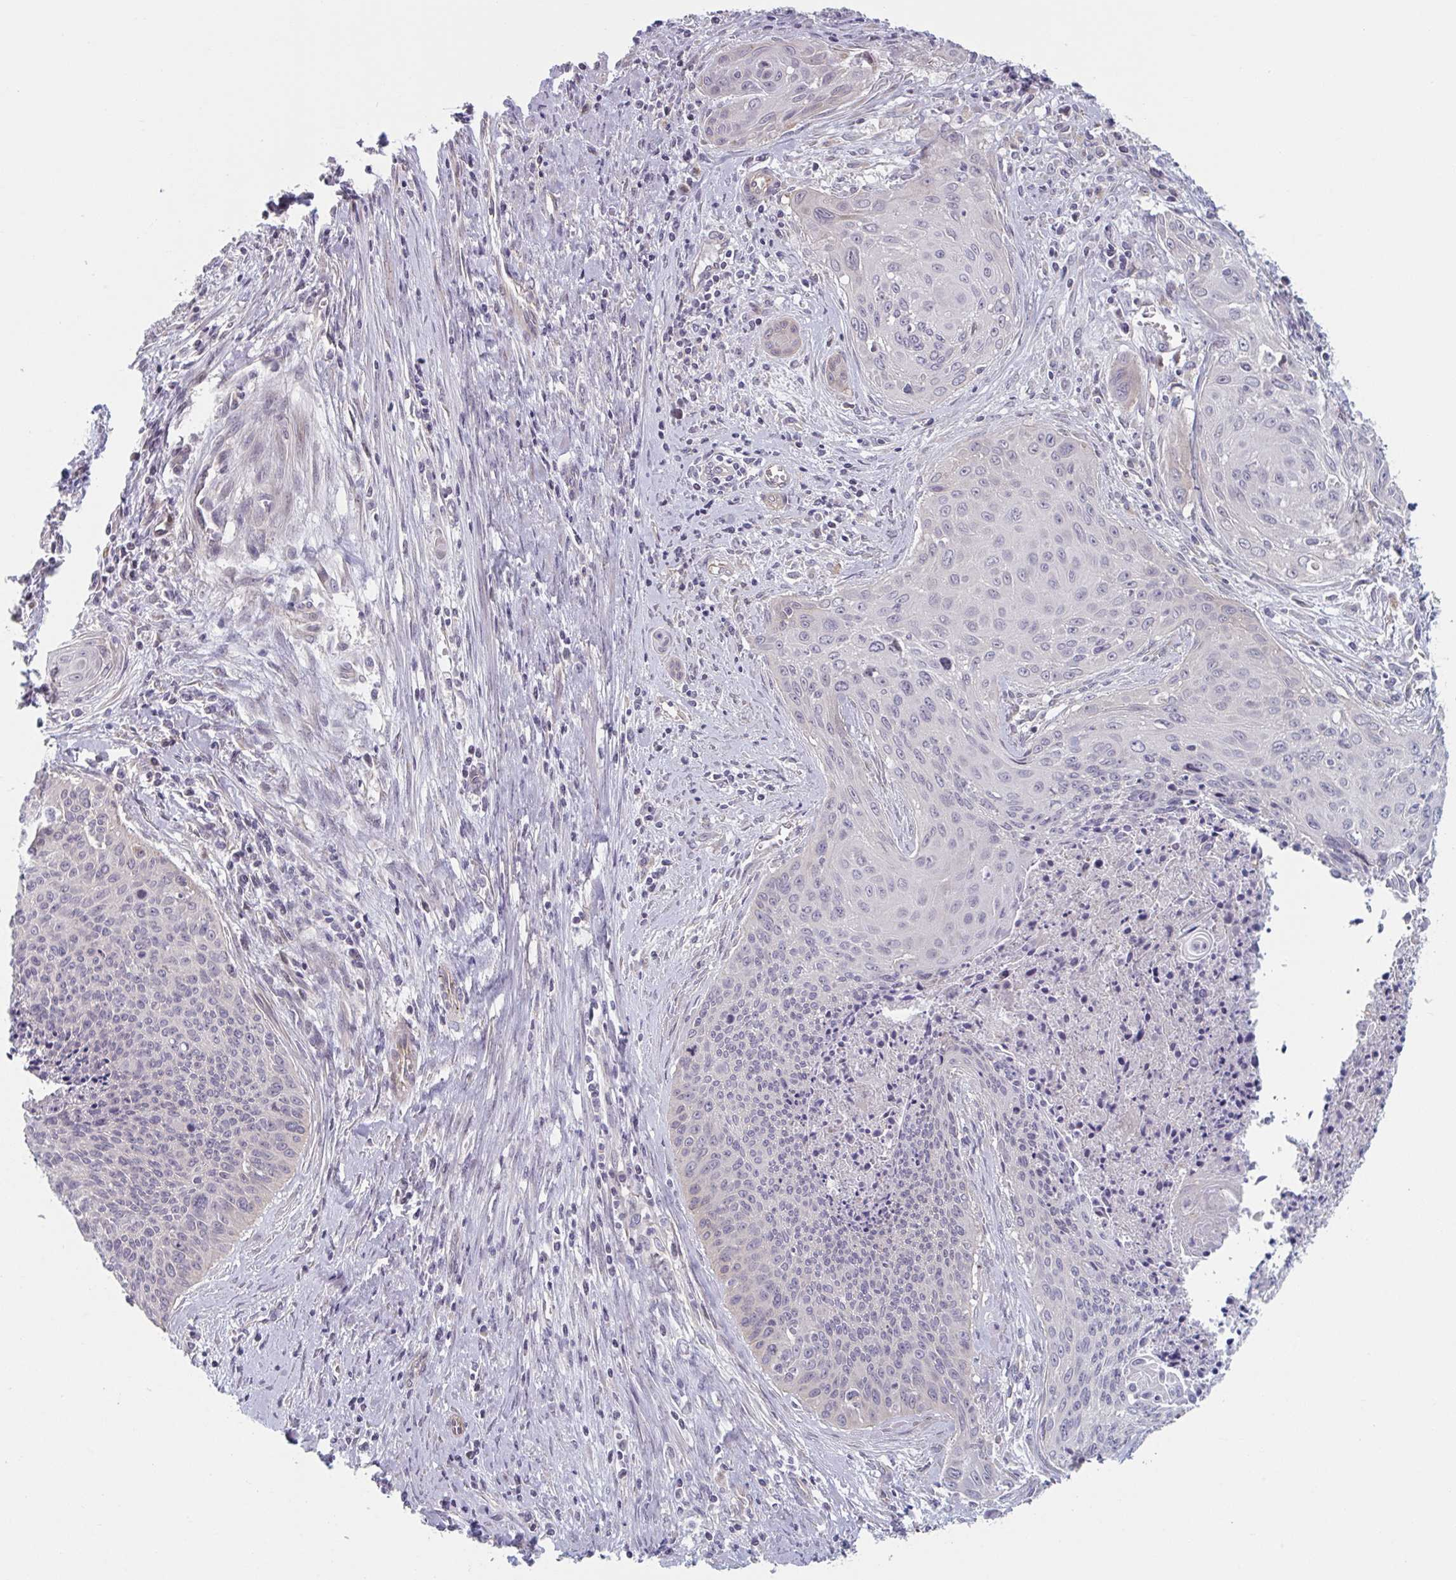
{"staining": {"intensity": "negative", "quantity": "none", "location": "none"}, "tissue": "cervical cancer", "cell_type": "Tumor cells", "image_type": "cancer", "snomed": [{"axis": "morphology", "description": "Squamous cell carcinoma, NOS"}, {"axis": "topography", "description": "Cervix"}], "caption": "Tumor cells are negative for brown protein staining in cervical squamous cell carcinoma.", "gene": "TNFSF10", "patient": {"sex": "female", "age": 55}}